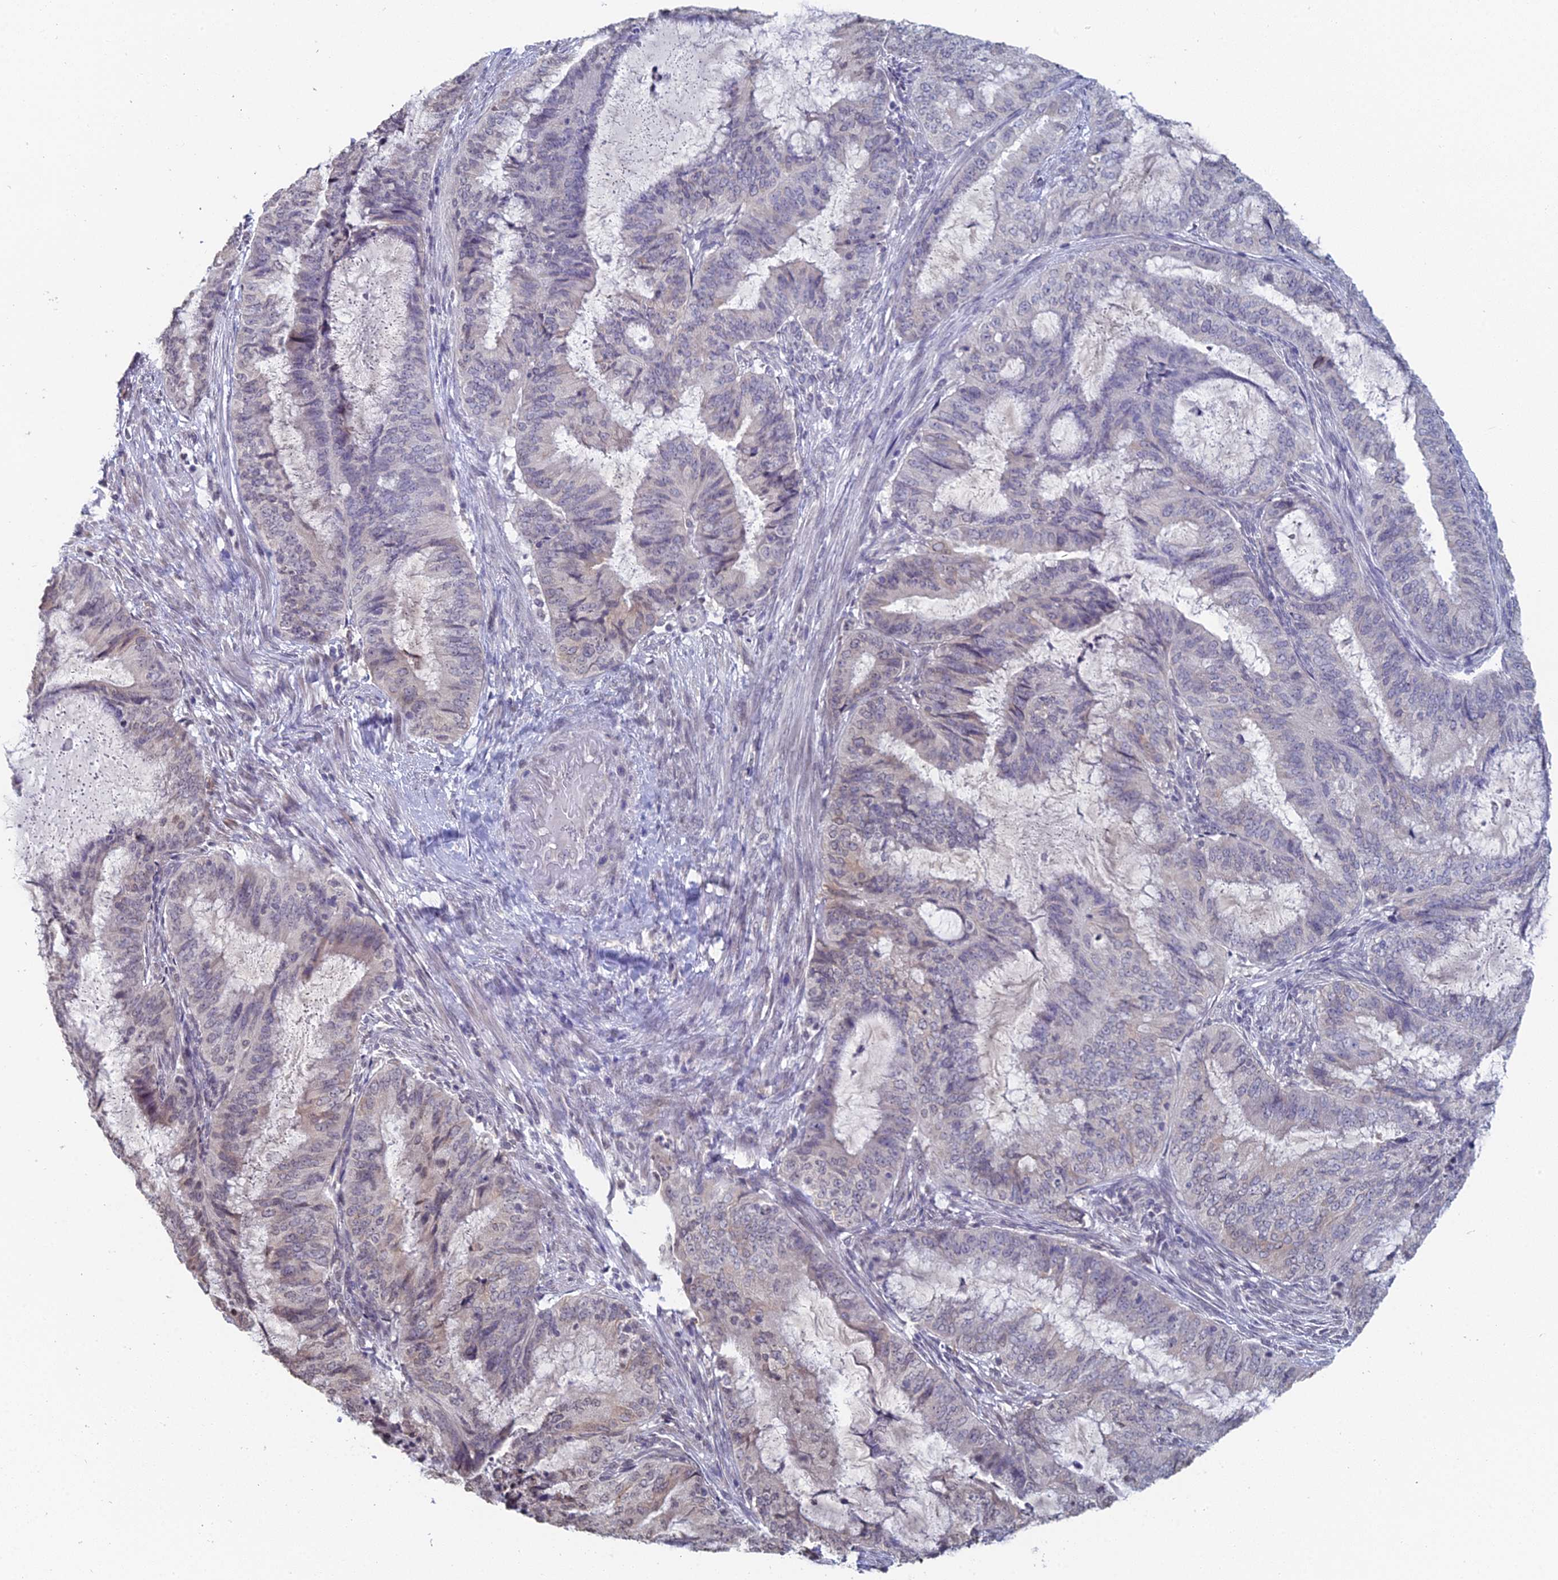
{"staining": {"intensity": "negative", "quantity": "none", "location": "none"}, "tissue": "endometrial cancer", "cell_type": "Tumor cells", "image_type": "cancer", "snomed": [{"axis": "morphology", "description": "Adenocarcinoma, NOS"}, {"axis": "topography", "description": "Endometrium"}], "caption": "DAB immunohistochemical staining of endometrial cancer (adenocarcinoma) reveals no significant positivity in tumor cells.", "gene": "PRR22", "patient": {"sex": "female", "age": 51}}